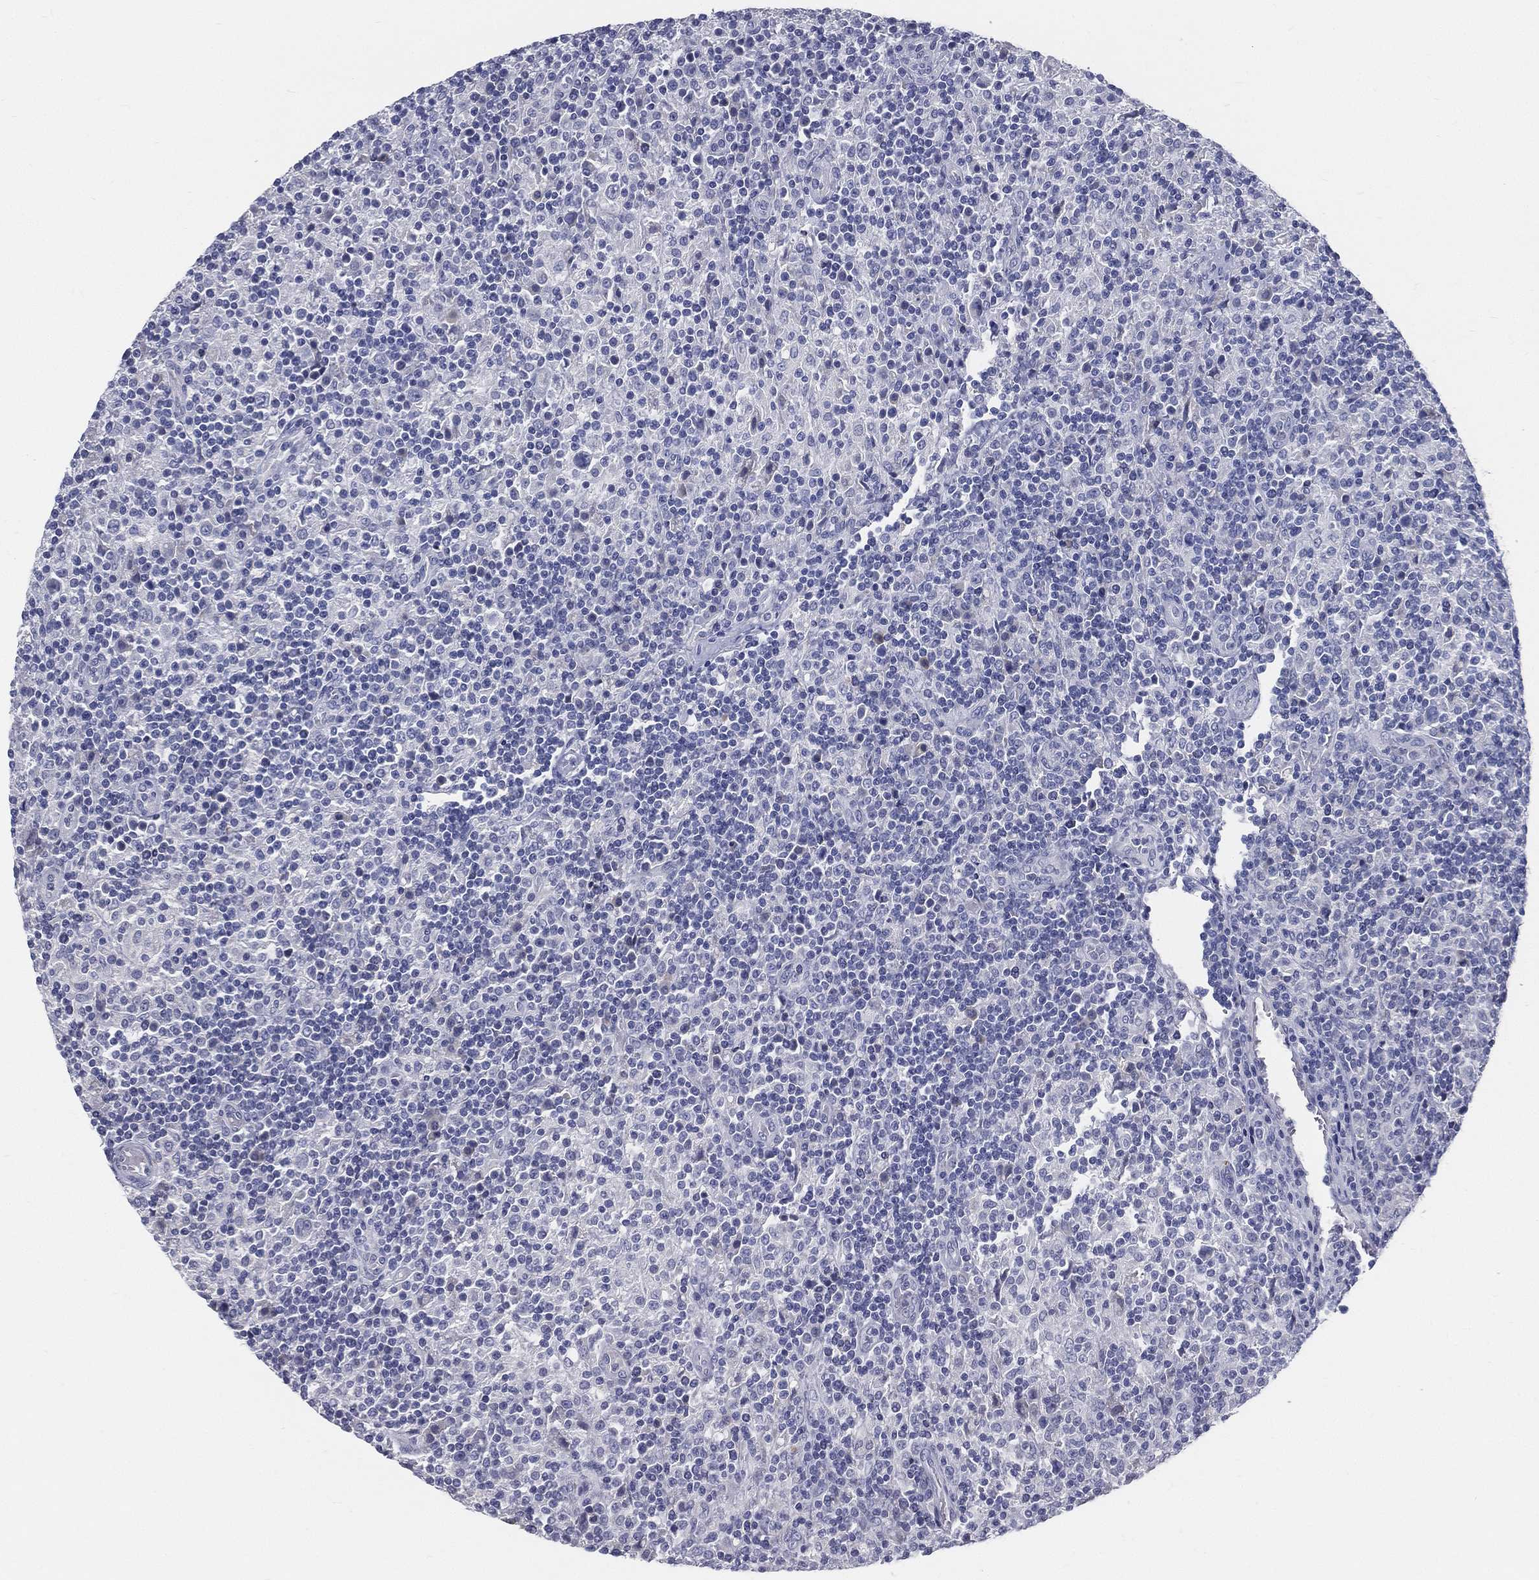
{"staining": {"intensity": "negative", "quantity": "none", "location": "none"}, "tissue": "lymphoma", "cell_type": "Tumor cells", "image_type": "cancer", "snomed": [{"axis": "morphology", "description": "Hodgkin's disease, NOS"}, {"axis": "topography", "description": "Lymph node"}], "caption": "Immunohistochemistry (IHC) of lymphoma exhibits no positivity in tumor cells. The staining was performed using DAB (3,3'-diaminobenzidine) to visualize the protein expression in brown, while the nuclei were stained in blue with hematoxylin (Magnification: 20x).", "gene": "STS", "patient": {"sex": "male", "age": 70}}